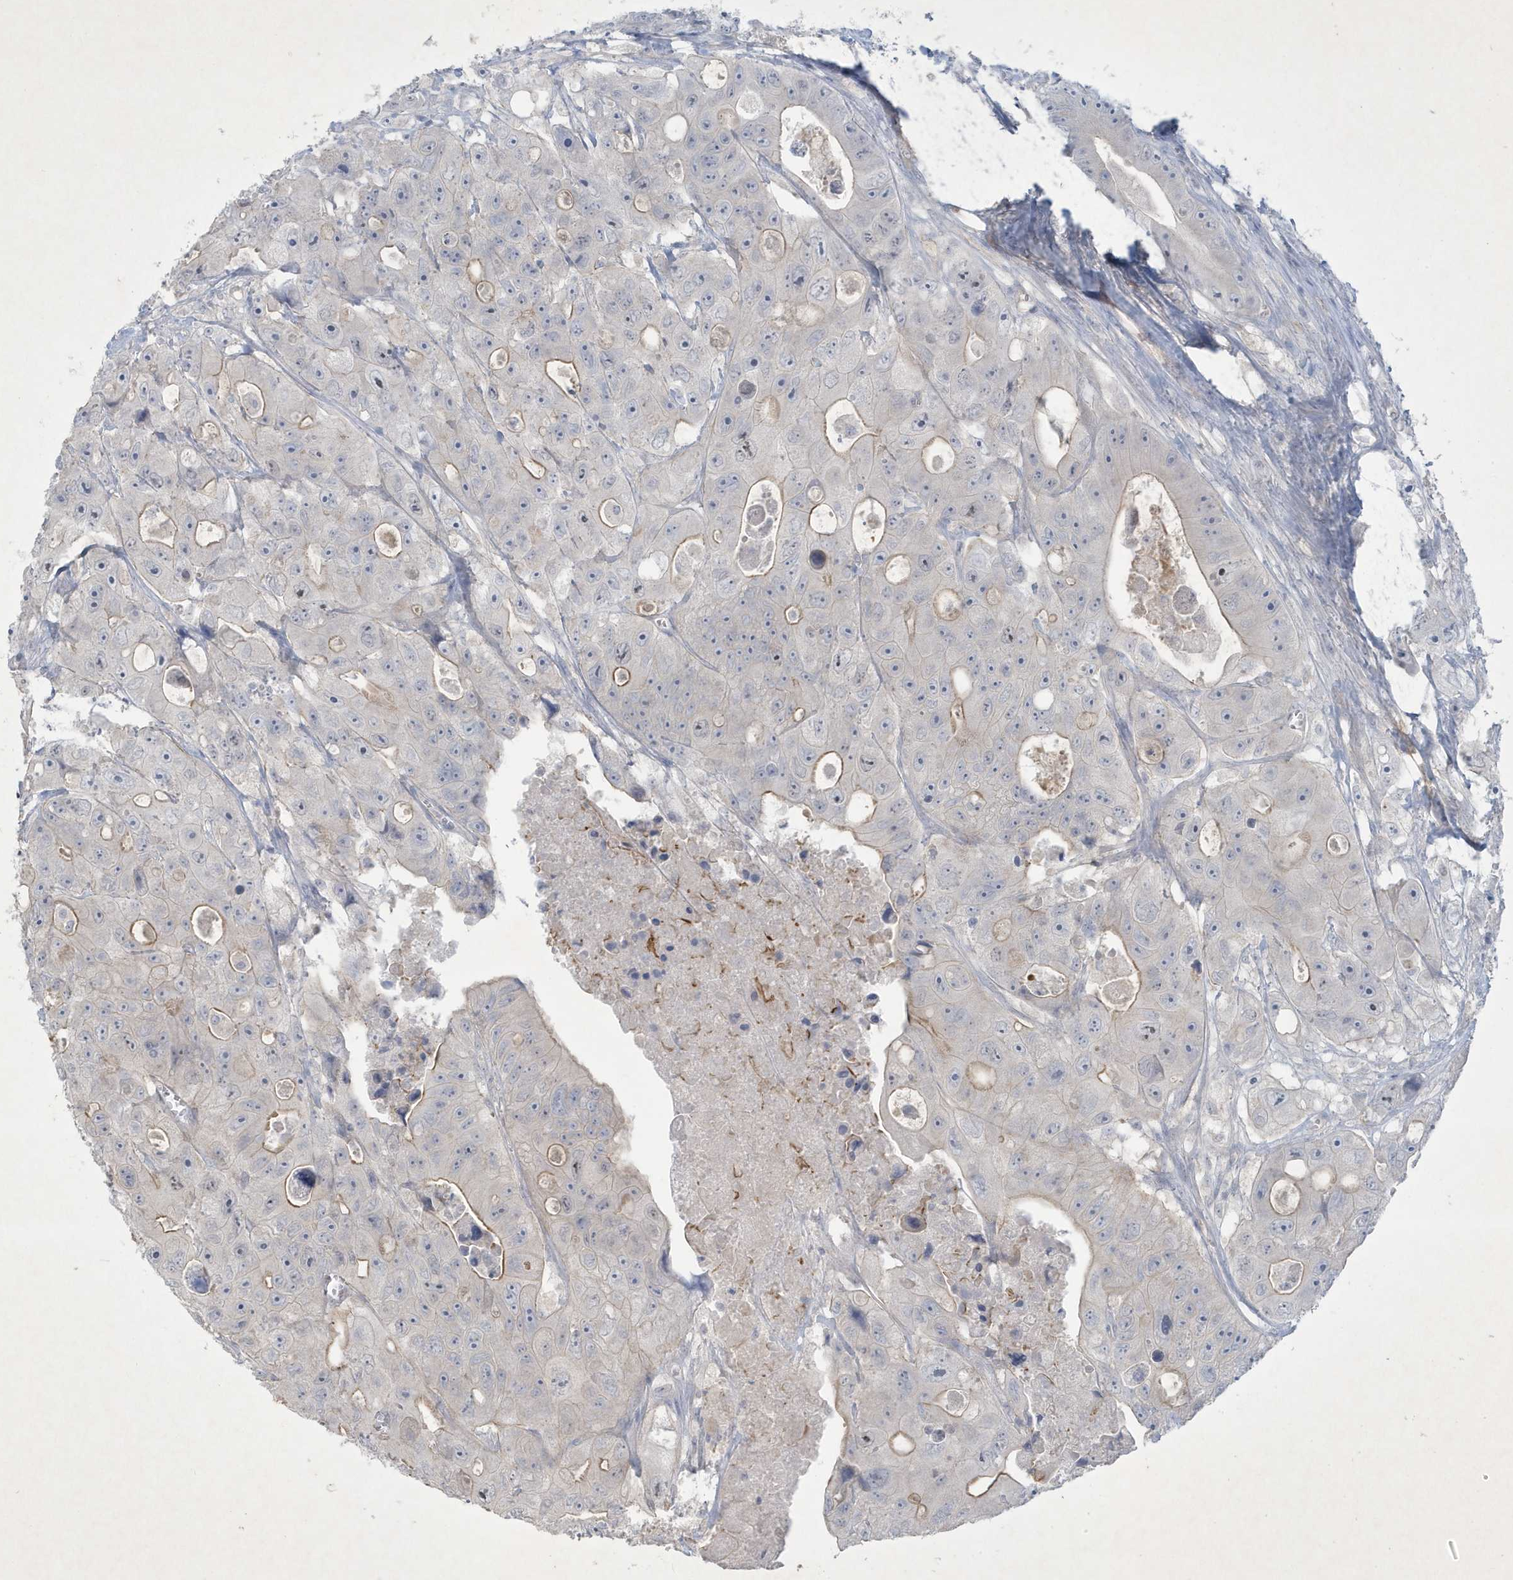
{"staining": {"intensity": "weak", "quantity": "<25%", "location": "cytoplasmic/membranous"}, "tissue": "colorectal cancer", "cell_type": "Tumor cells", "image_type": "cancer", "snomed": [{"axis": "morphology", "description": "Adenocarcinoma, NOS"}, {"axis": "topography", "description": "Colon"}], "caption": "Immunohistochemistry of colorectal cancer (adenocarcinoma) displays no expression in tumor cells.", "gene": "CCDC24", "patient": {"sex": "female", "age": 46}}